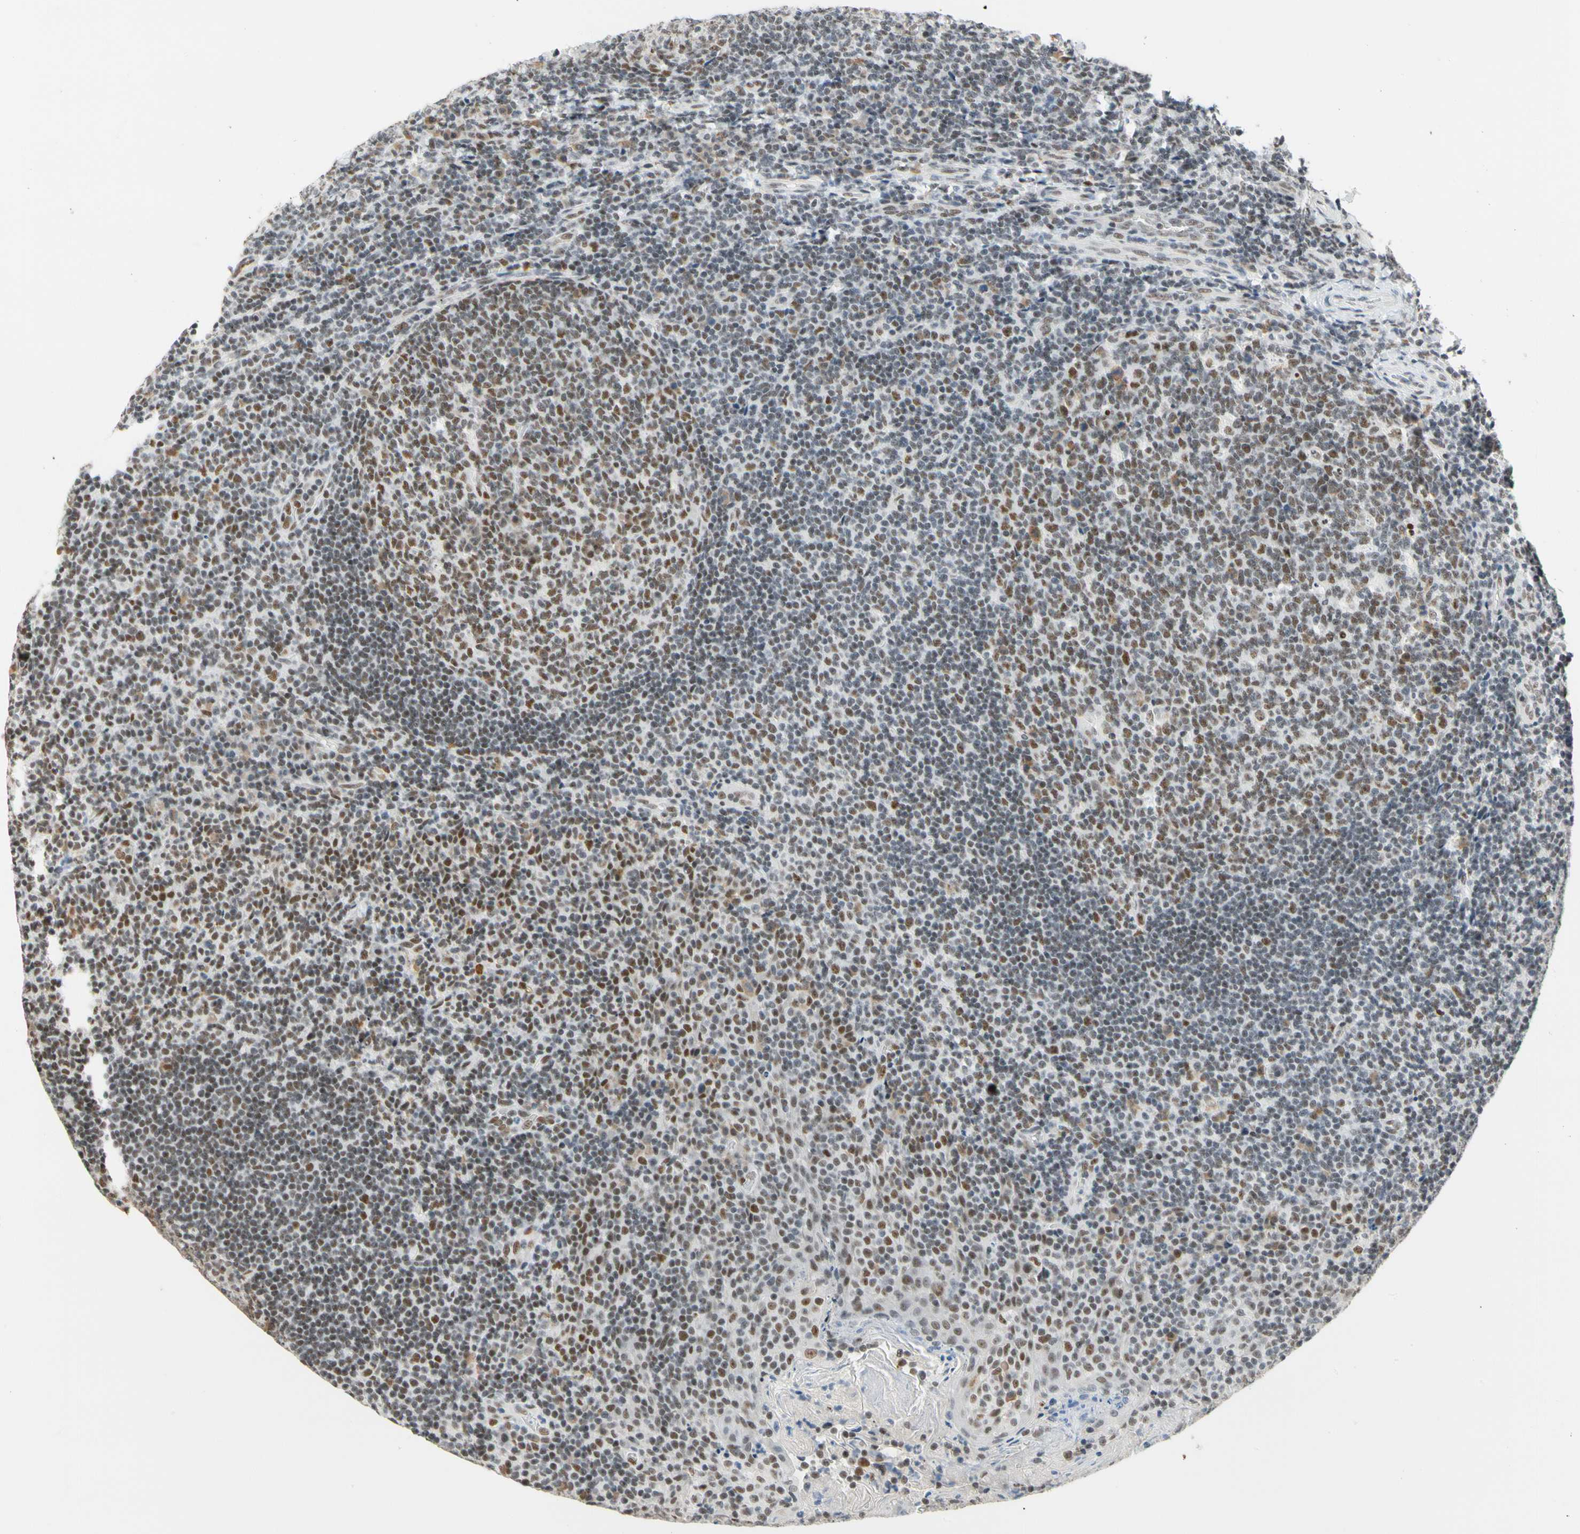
{"staining": {"intensity": "strong", "quantity": ">75%", "location": "nuclear"}, "tissue": "tonsil", "cell_type": "Germinal center cells", "image_type": "normal", "snomed": [{"axis": "morphology", "description": "Normal tissue, NOS"}, {"axis": "topography", "description": "Tonsil"}], "caption": "This image demonstrates unremarkable tonsil stained with IHC to label a protein in brown. The nuclear of germinal center cells show strong positivity for the protein. Nuclei are counter-stained blue.", "gene": "ZSCAN16", "patient": {"sex": "male", "age": 17}}